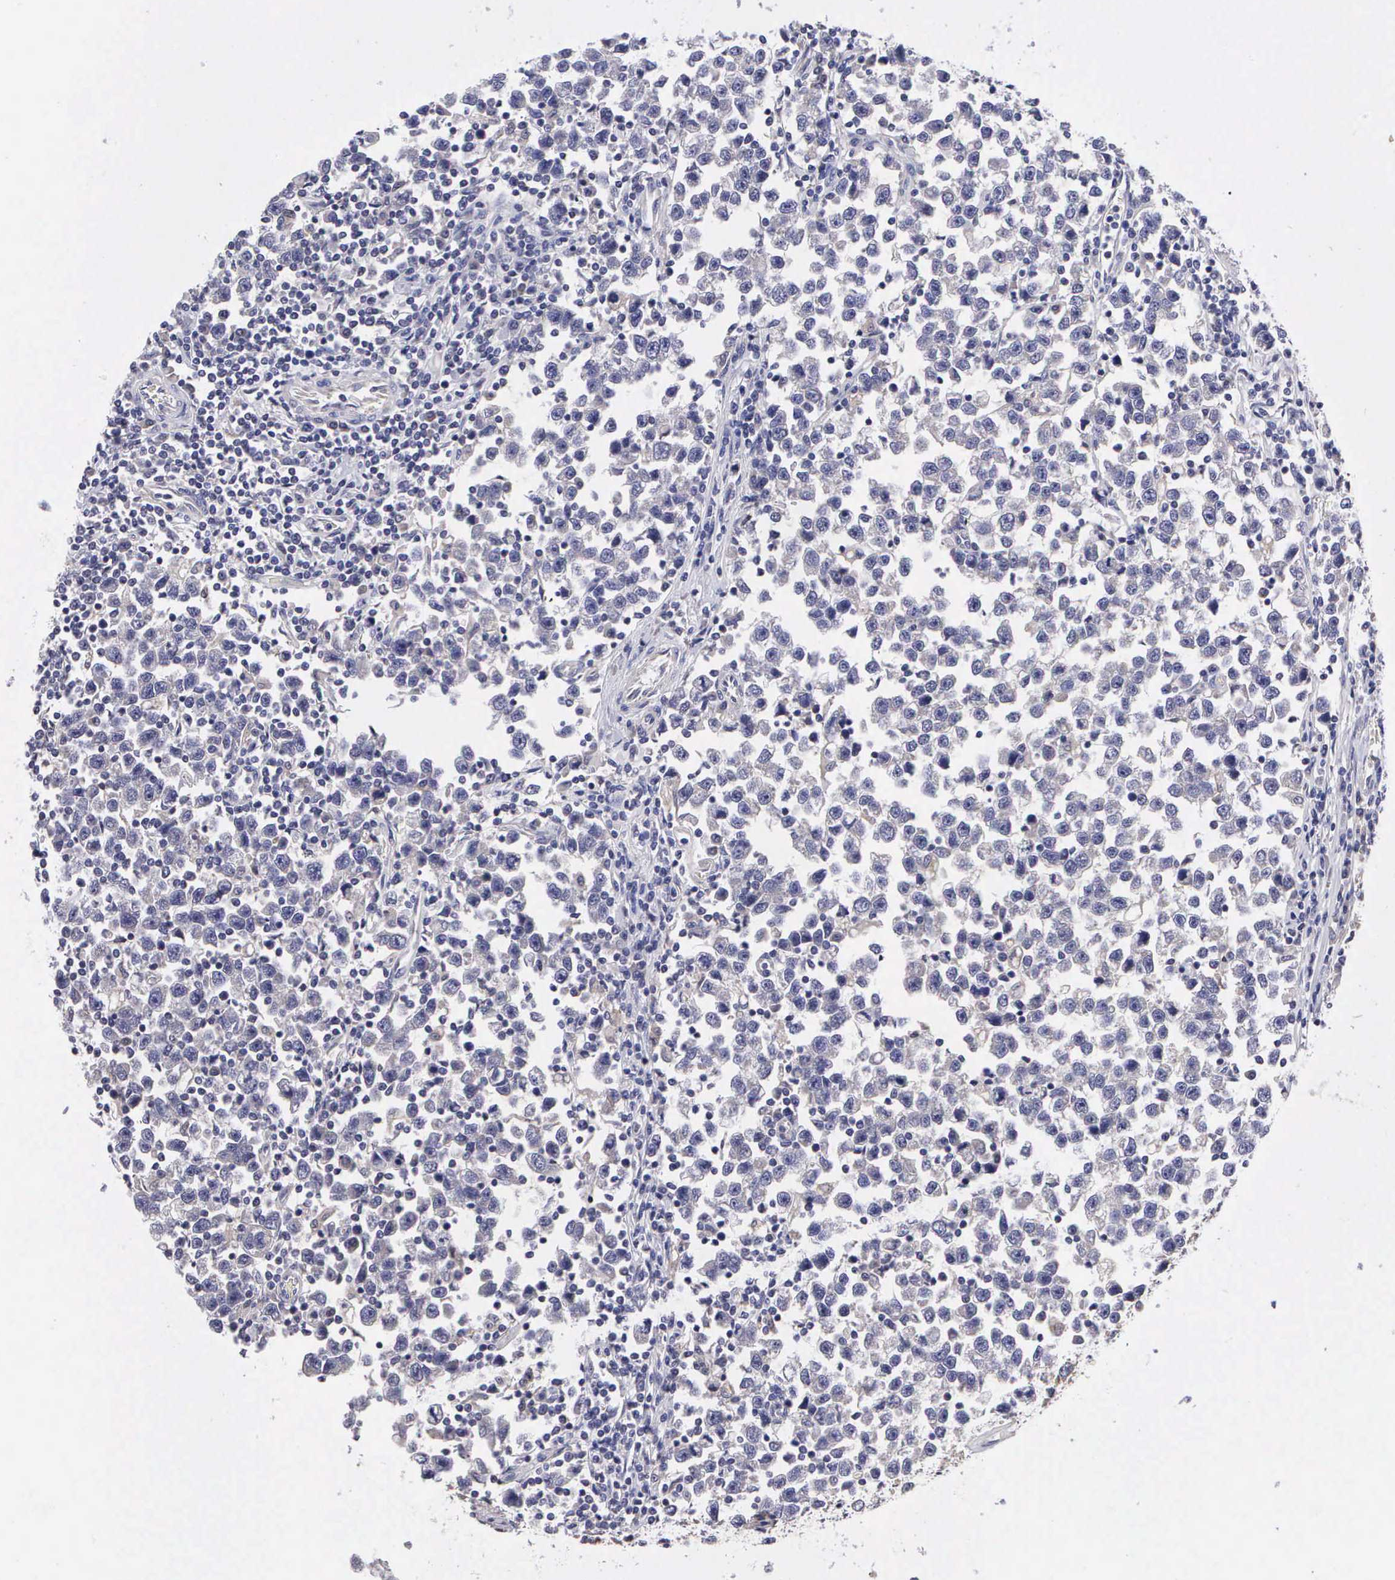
{"staining": {"intensity": "negative", "quantity": "none", "location": "none"}, "tissue": "testis cancer", "cell_type": "Tumor cells", "image_type": "cancer", "snomed": [{"axis": "morphology", "description": "Seminoma, NOS"}, {"axis": "topography", "description": "Testis"}], "caption": "Seminoma (testis) was stained to show a protein in brown. There is no significant staining in tumor cells.", "gene": "GRIPAP1", "patient": {"sex": "male", "age": 43}}